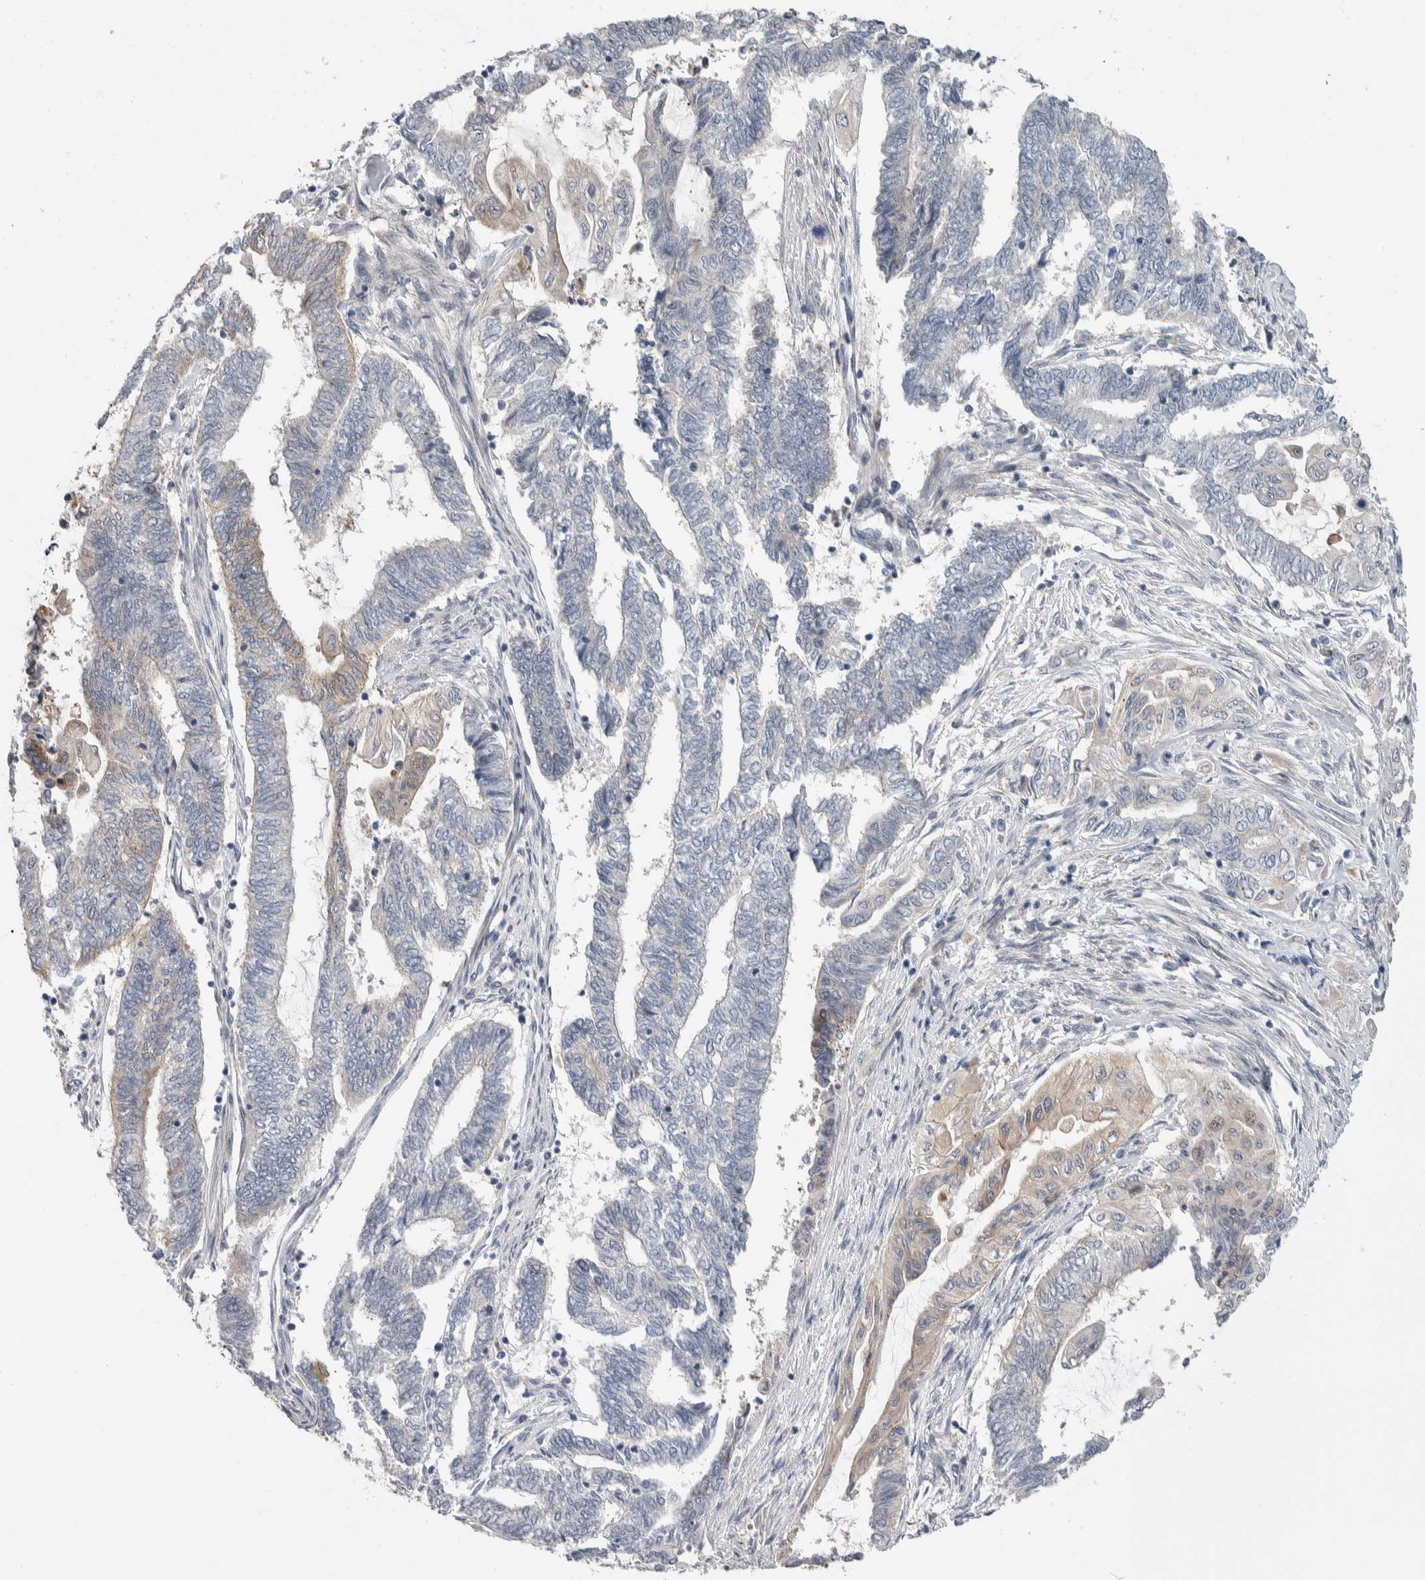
{"staining": {"intensity": "negative", "quantity": "none", "location": "none"}, "tissue": "endometrial cancer", "cell_type": "Tumor cells", "image_type": "cancer", "snomed": [{"axis": "morphology", "description": "Adenocarcinoma, NOS"}, {"axis": "topography", "description": "Uterus"}, {"axis": "topography", "description": "Endometrium"}], "caption": "DAB (3,3'-diaminobenzidine) immunohistochemical staining of human endometrial cancer (adenocarcinoma) reveals no significant expression in tumor cells.", "gene": "PRRG4", "patient": {"sex": "female", "age": 70}}